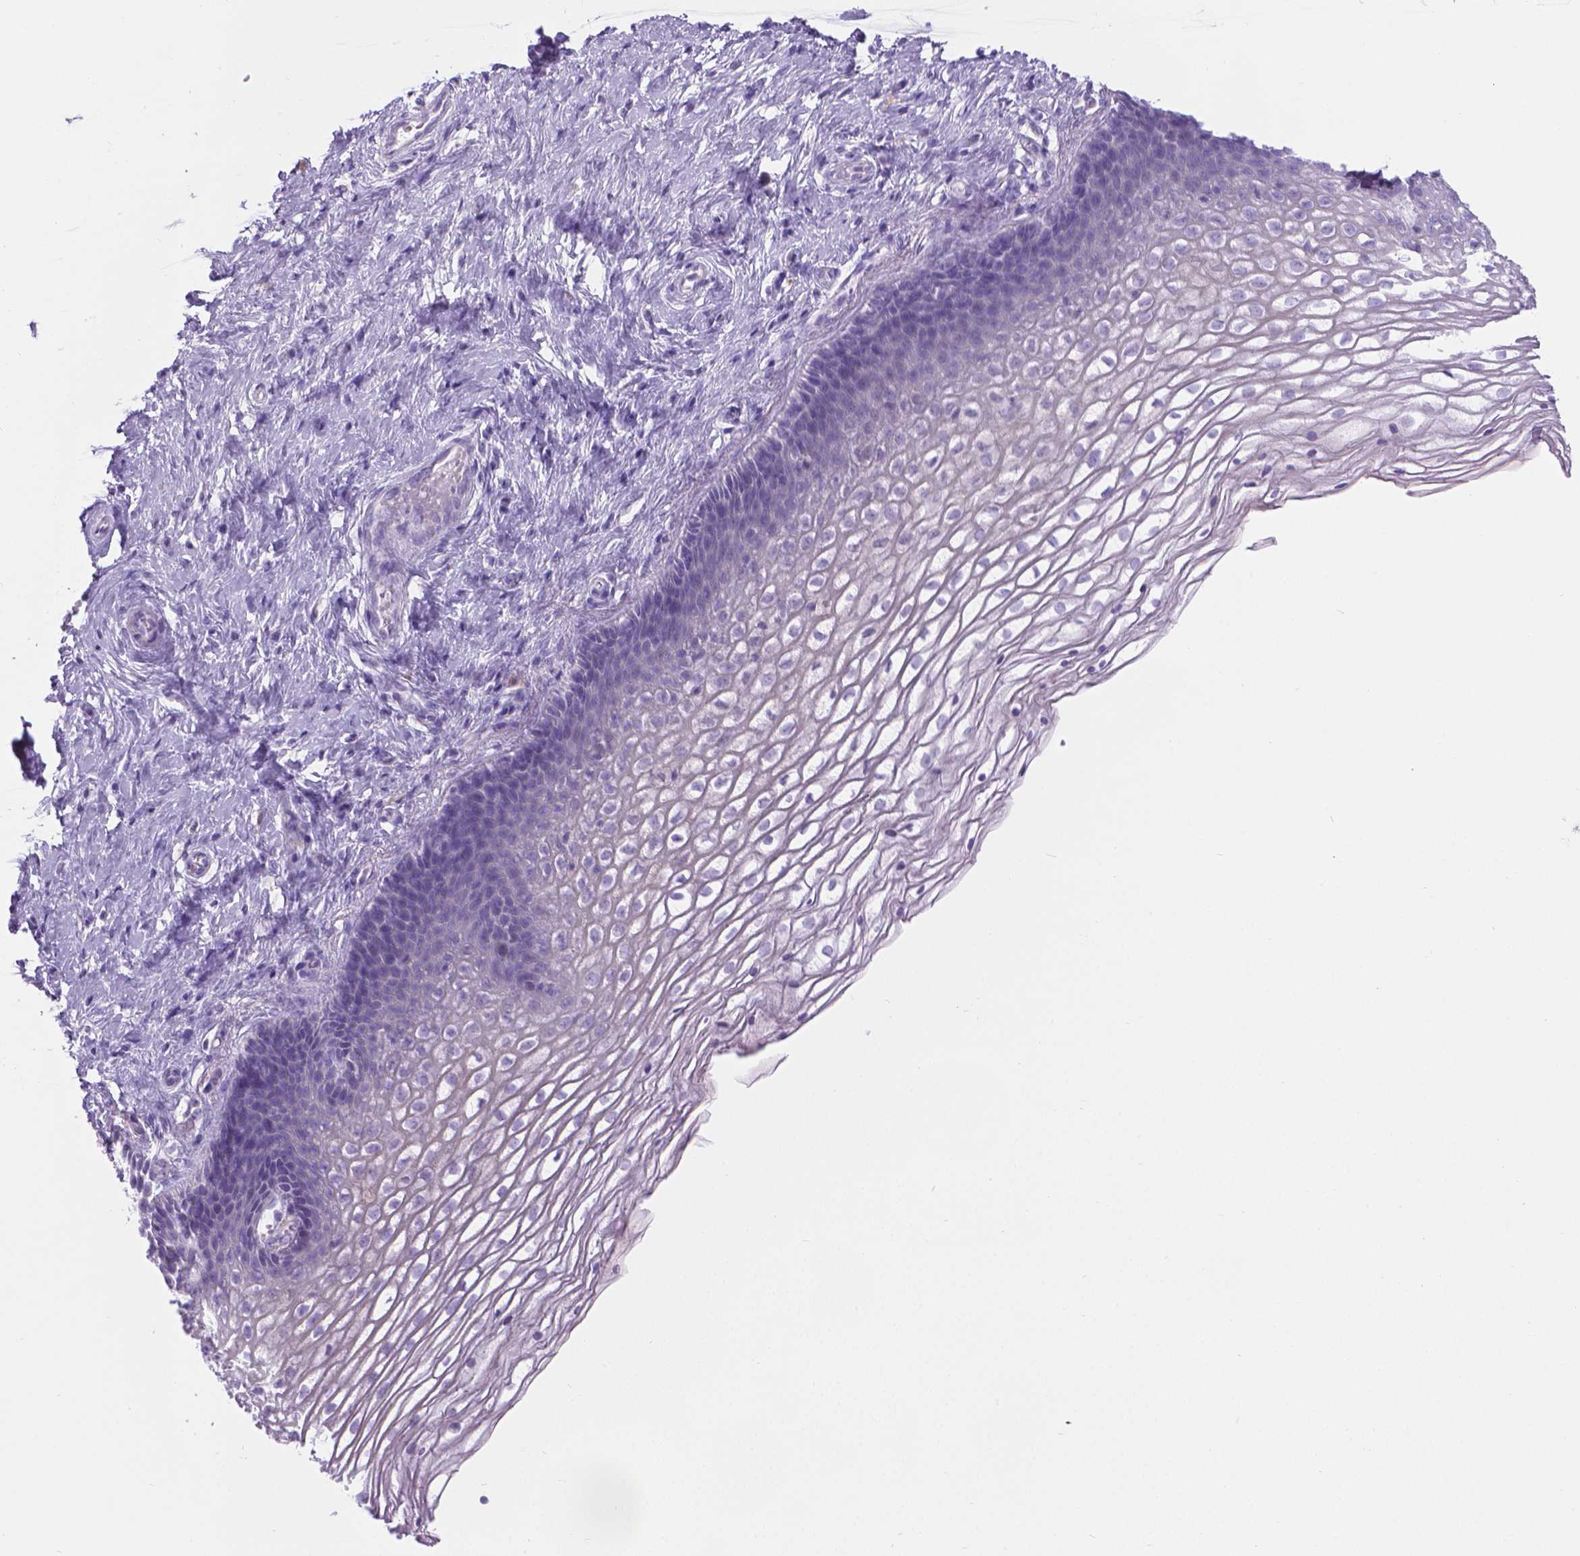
{"staining": {"intensity": "negative", "quantity": "none", "location": "none"}, "tissue": "cervix", "cell_type": "Glandular cells", "image_type": "normal", "snomed": [{"axis": "morphology", "description": "Normal tissue, NOS"}, {"axis": "topography", "description": "Cervix"}], "caption": "A high-resolution micrograph shows immunohistochemistry staining of benign cervix, which reveals no significant staining in glandular cells. The staining was performed using DAB to visualize the protein expression in brown, while the nuclei were stained in blue with hematoxylin (Magnification: 20x).", "gene": "SPAG6", "patient": {"sex": "female", "age": 34}}